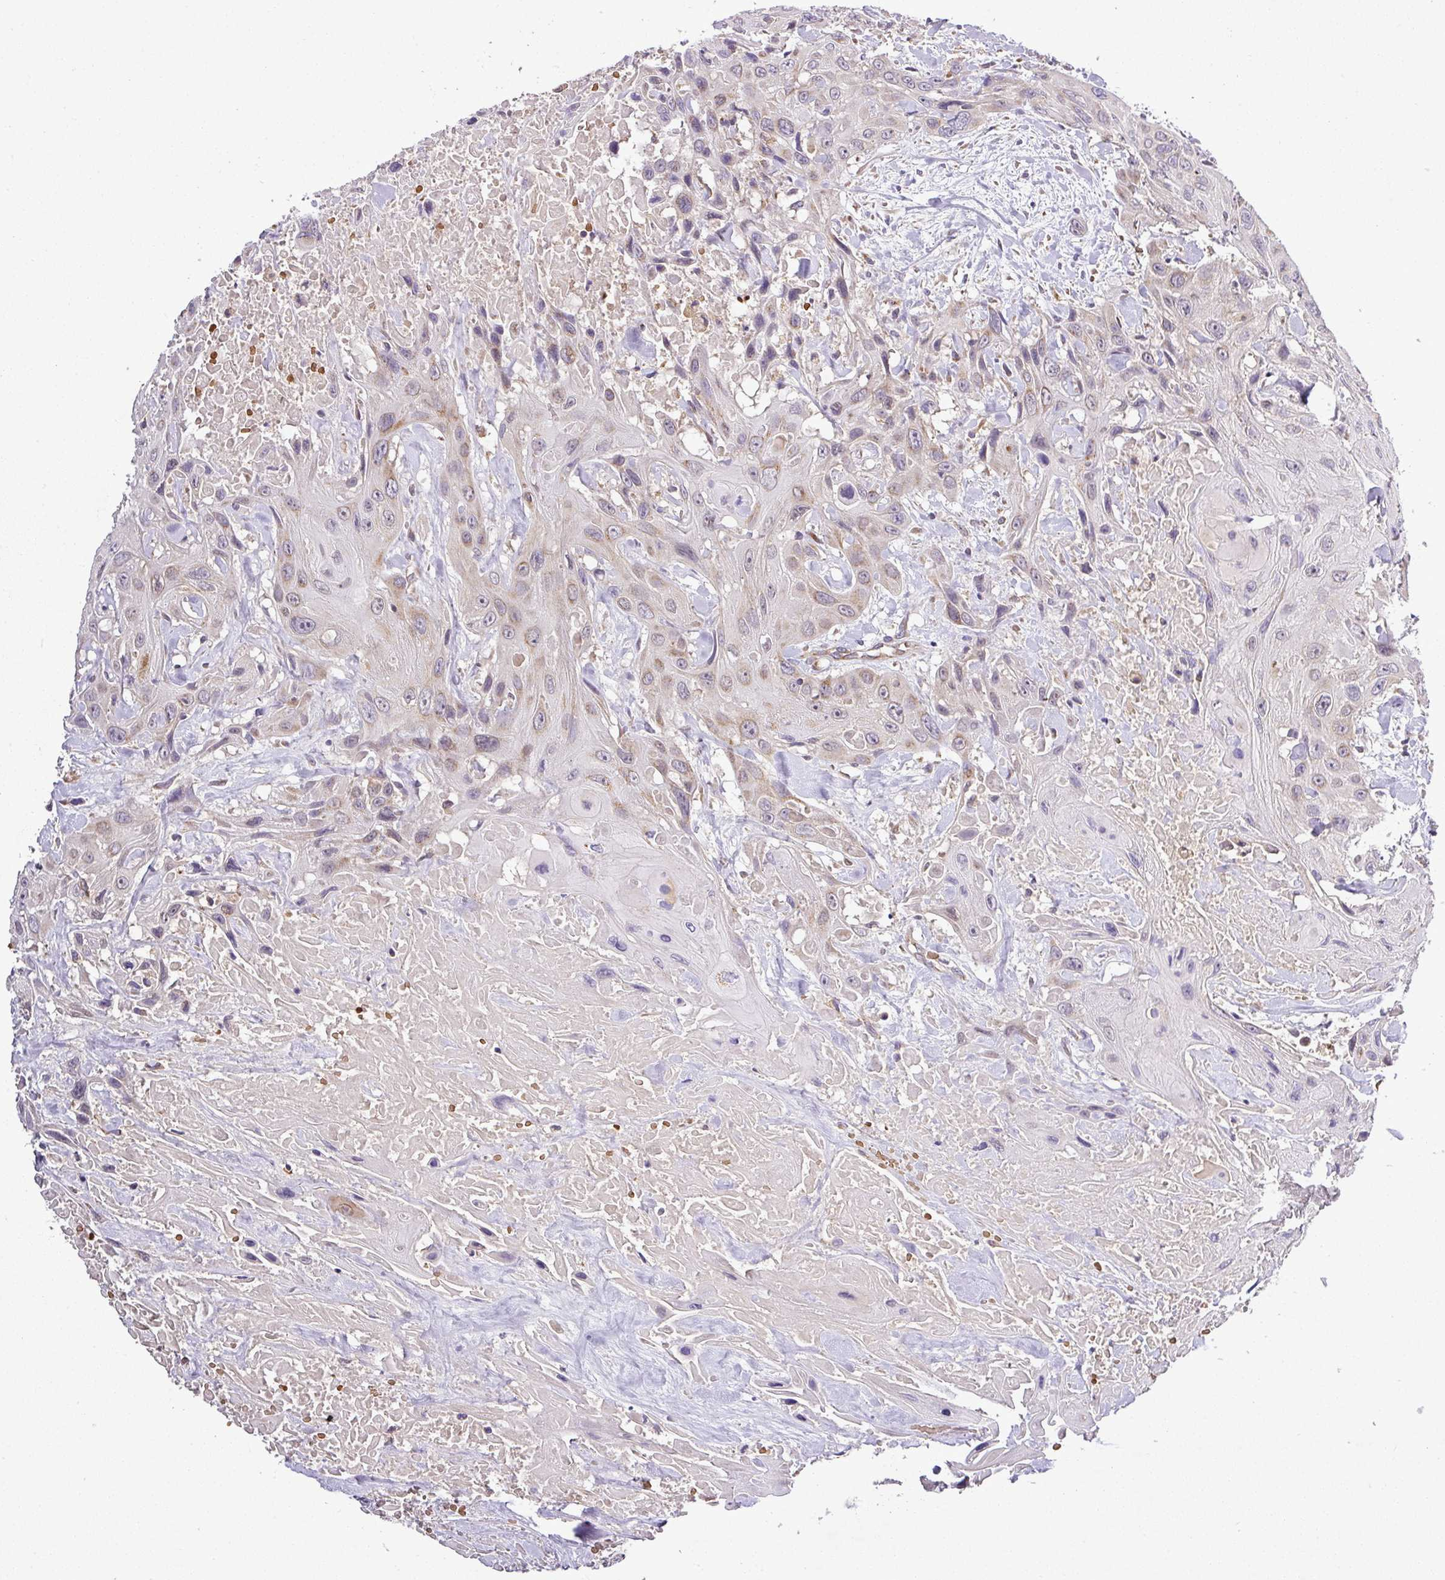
{"staining": {"intensity": "moderate", "quantity": "<25%", "location": "cytoplasmic/membranous"}, "tissue": "head and neck cancer", "cell_type": "Tumor cells", "image_type": "cancer", "snomed": [{"axis": "morphology", "description": "Squamous cell carcinoma, NOS"}, {"axis": "topography", "description": "Head-Neck"}], "caption": "A histopathology image showing moderate cytoplasmic/membranous positivity in about <25% of tumor cells in squamous cell carcinoma (head and neck), as visualized by brown immunohistochemical staining.", "gene": "ZNF513", "patient": {"sex": "male", "age": 81}}